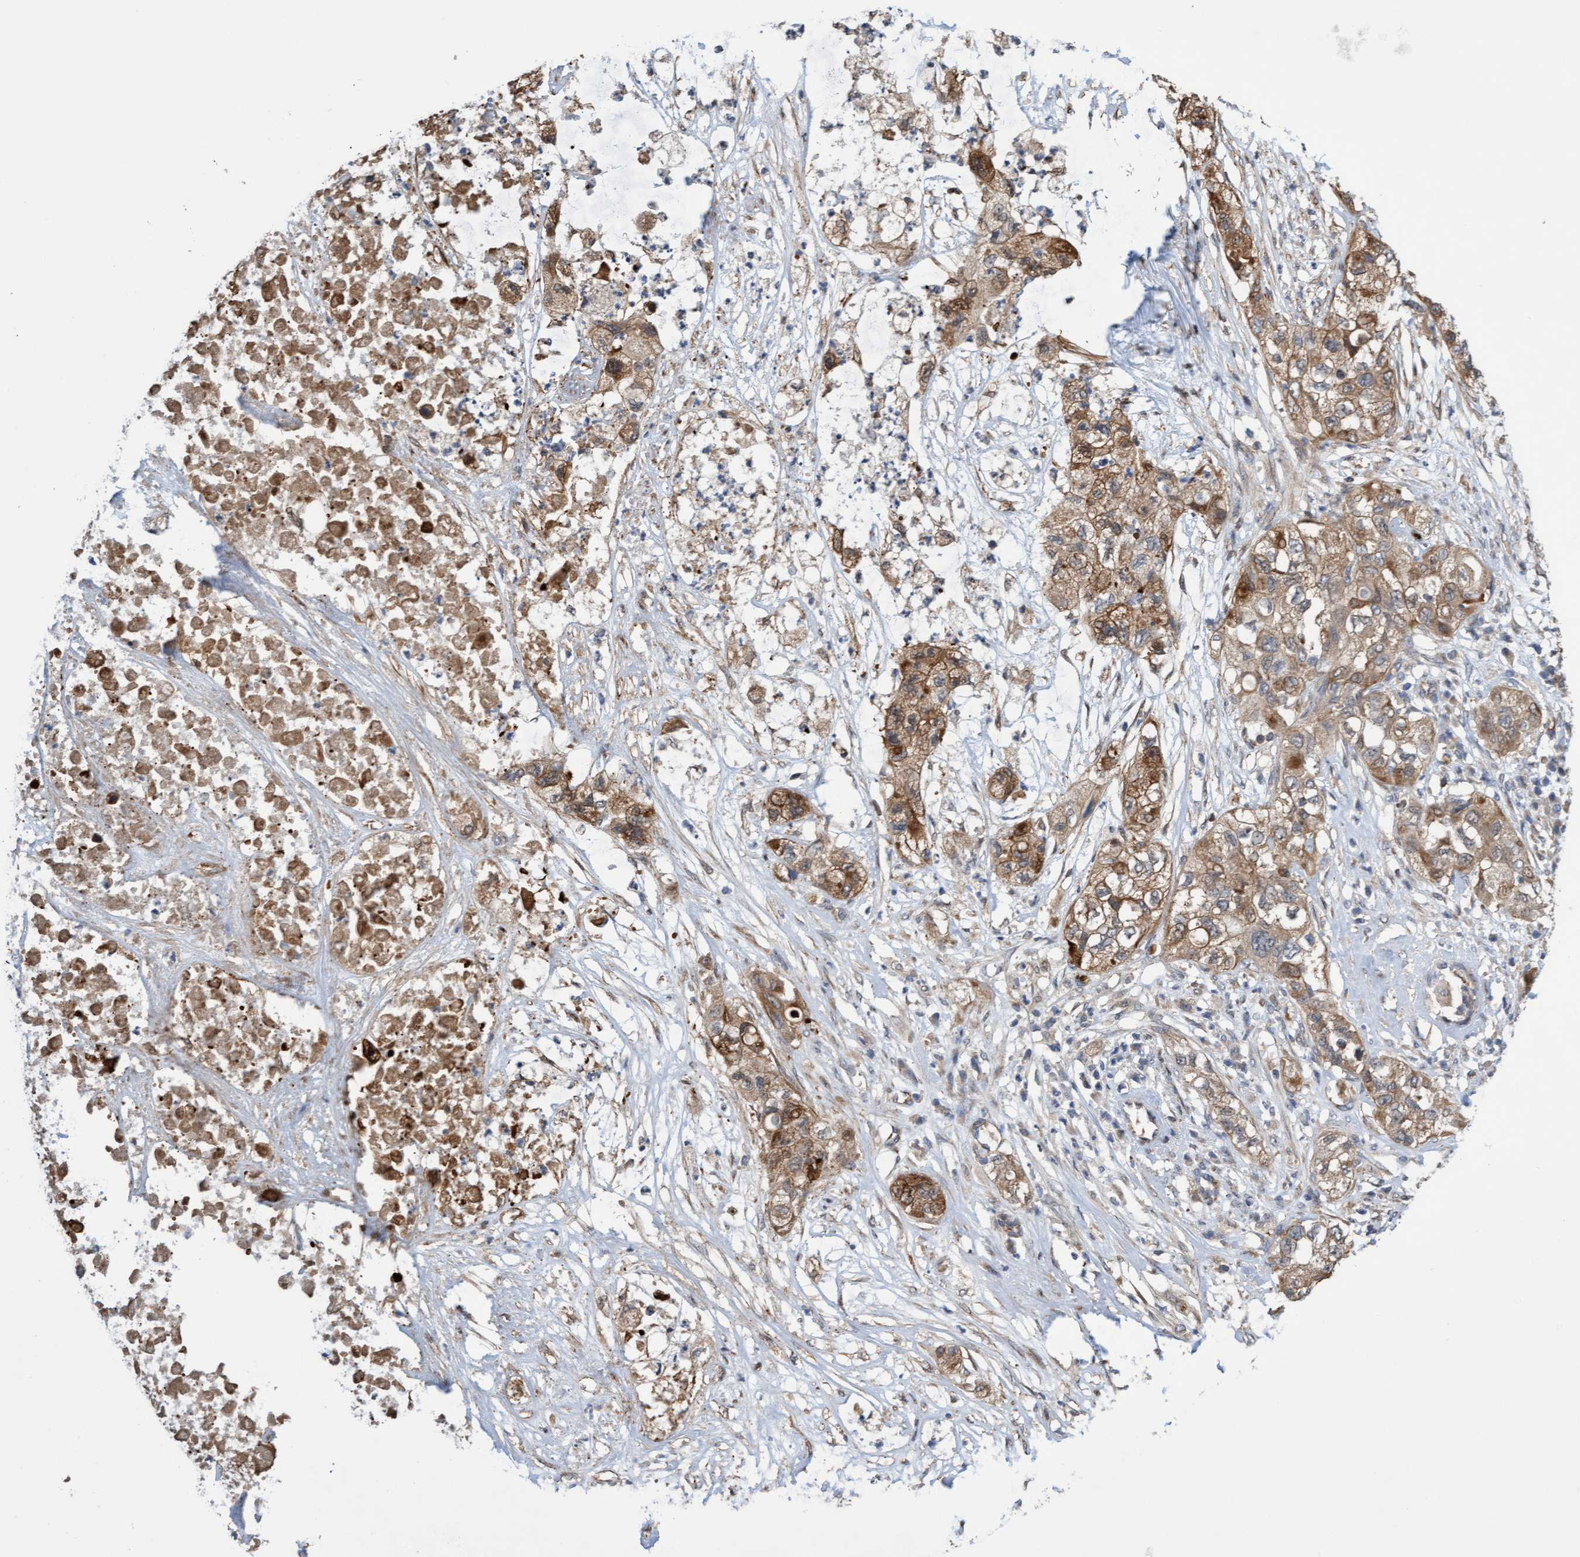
{"staining": {"intensity": "weak", "quantity": ">75%", "location": "cytoplasmic/membranous"}, "tissue": "pancreatic cancer", "cell_type": "Tumor cells", "image_type": "cancer", "snomed": [{"axis": "morphology", "description": "Adenocarcinoma, NOS"}, {"axis": "topography", "description": "Pancreas"}], "caption": "High-magnification brightfield microscopy of pancreatic cancer (adenocarcinoma) stained with DAB (3,3'-diaminobenzidine) (brown) and counterstained with hematoxylin (blue). tumor cells exhibit weak cytoplasmic/membranous staining is appreciated in about>75% of cells. The staining was performed using DAB (3,3'-diaminobenzidine), with brown indicating positive protein expression. Nuclei are stained blue with hematoxylin.", "gene": "ITFG1", "patient": {"sex": "female", "age": 78}}